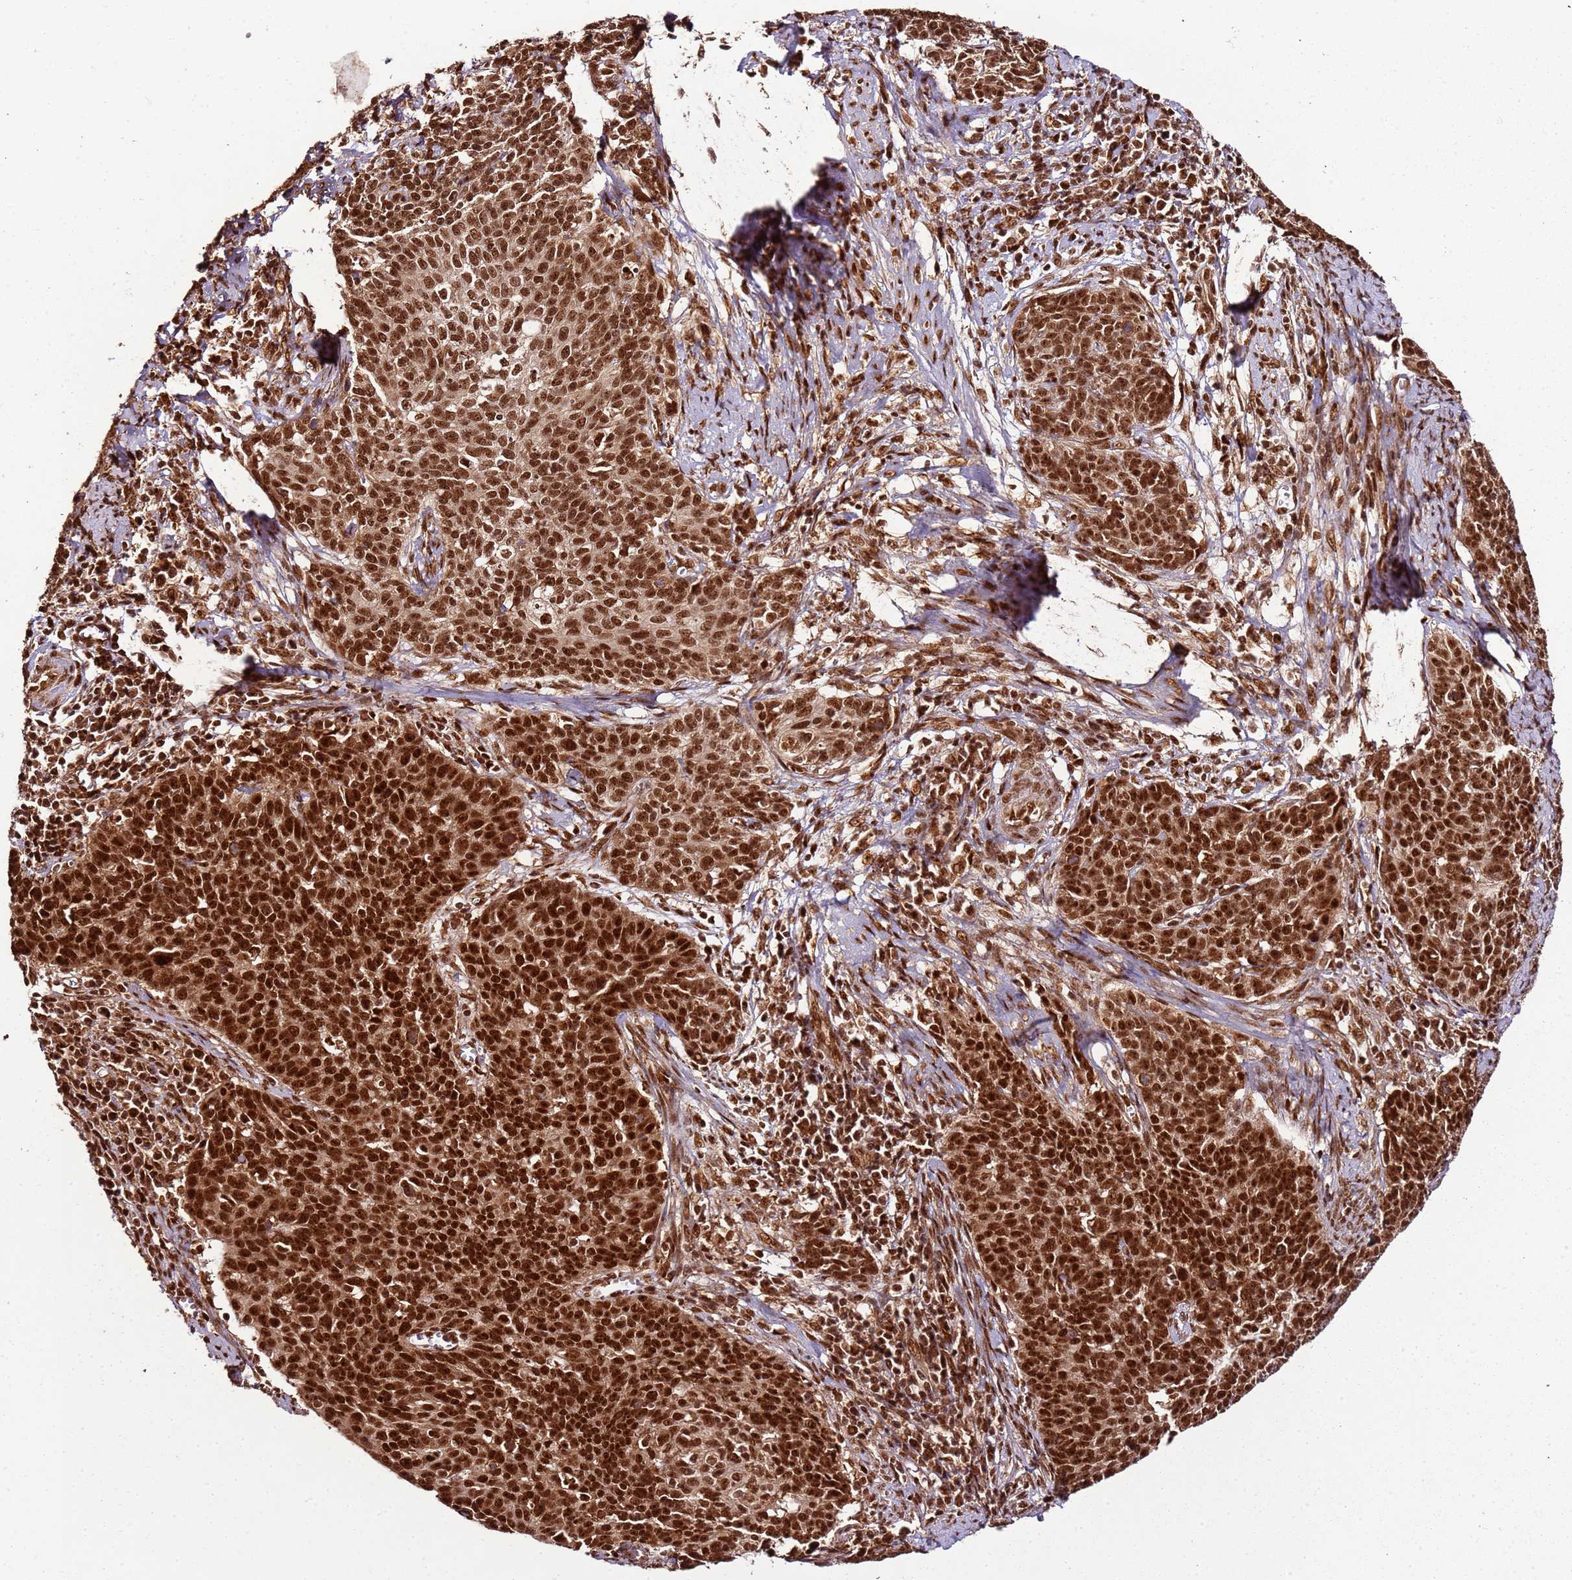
{"staining": {"intensity": "strong", "quantity": ">75%", "location": "nuclear"}, "tissue": "cervical cancer", "cell_type": "Tumor cells", "image_type": "cancer", "snomed": [{"axis": "morphology", "description": "Squamous cell carcinoma, NOS"}, {"axis": "topography", "description": "Cervix"}], "caption": "There is high levels of strong nuclear positivity in tumor cells of cervical cancer, as demonstrated by immunohistochemical staining (brown color).", "gene": "XRN2", "patient": {"sex": "female", "age": 39}}